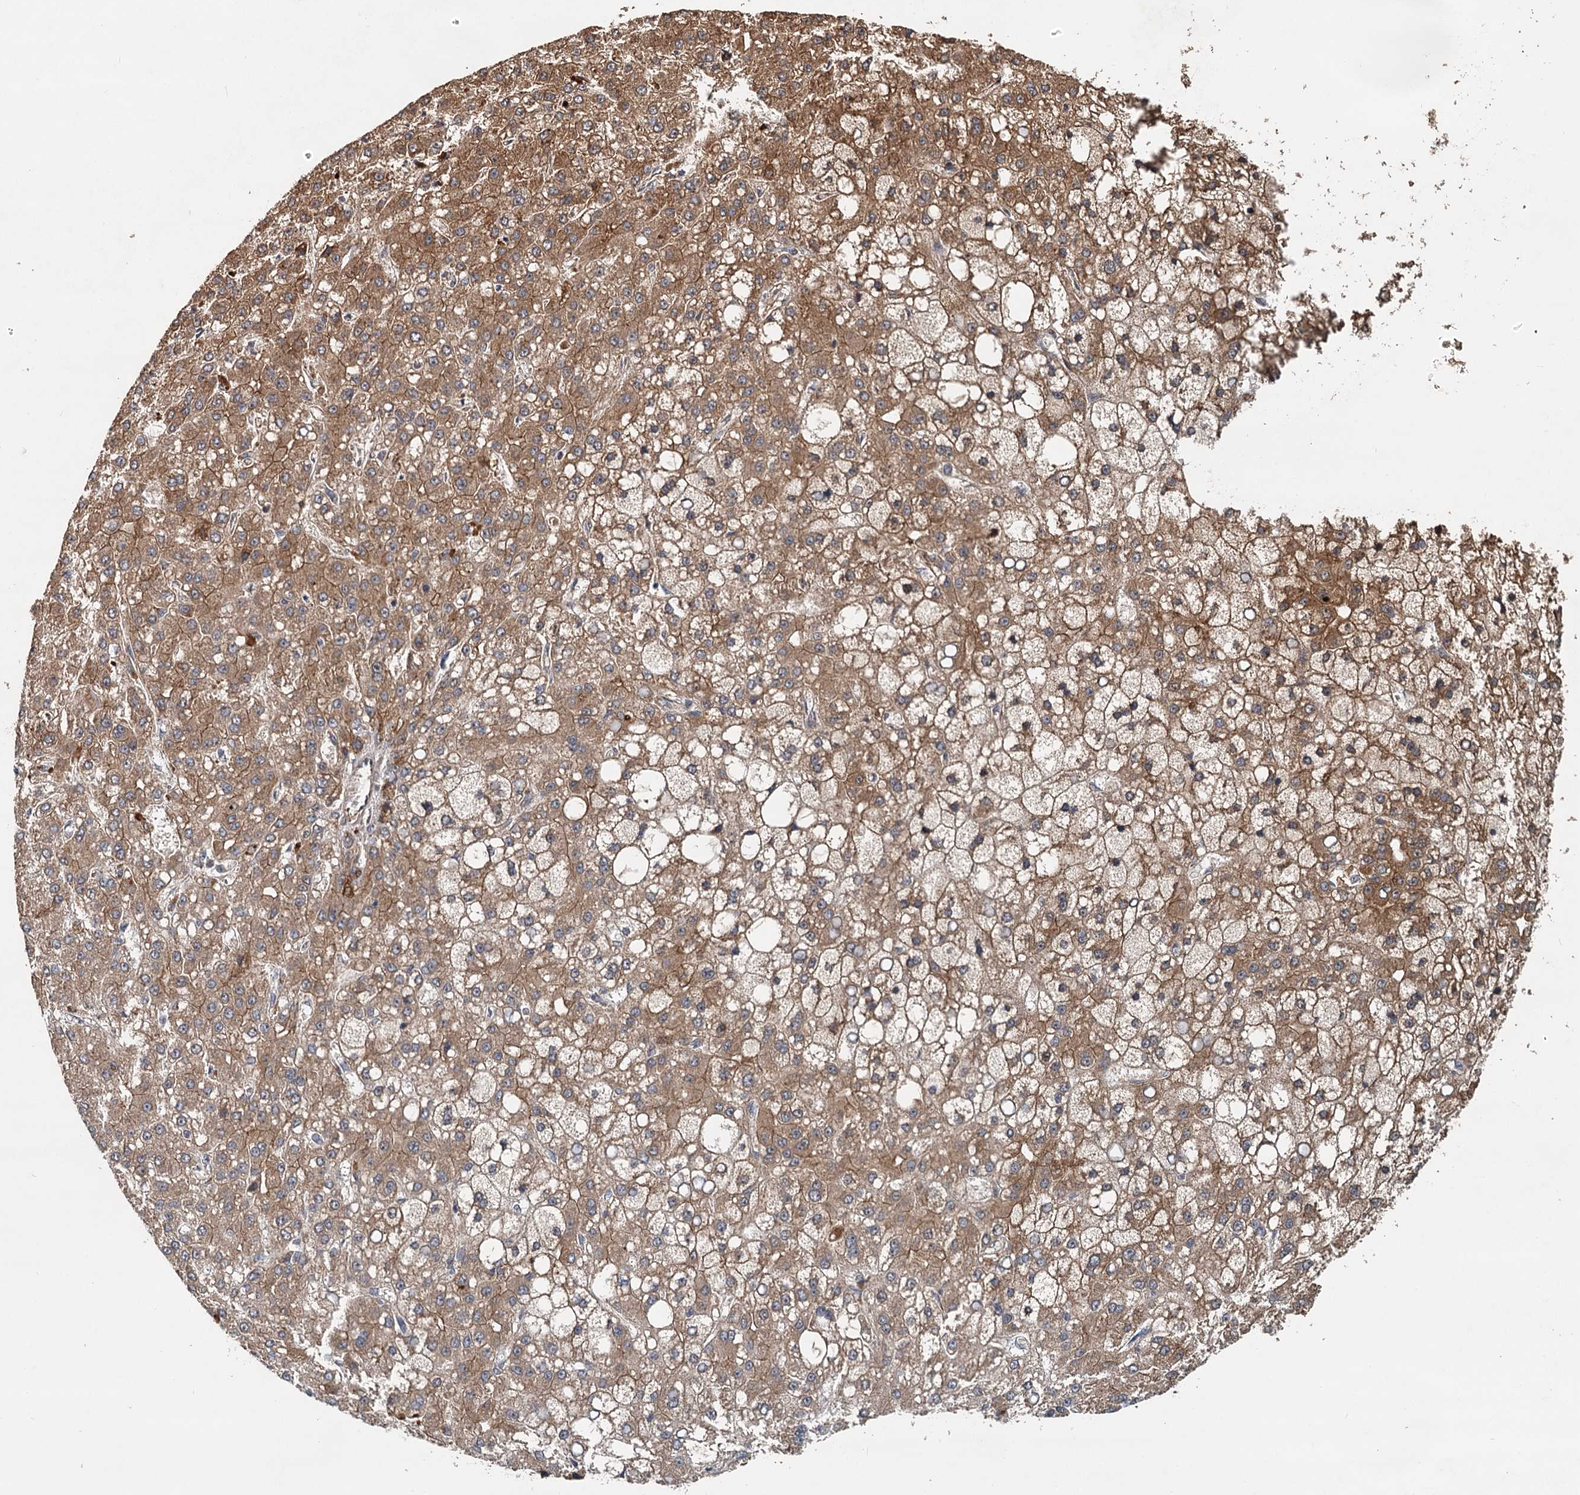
{"staining": {"intensity": "moderate", "quantity": ">75%", "location": "cytoplasmic/membranous"}, "tissue": "liver cancer", "cell_type": "Tumor cells", "image_type": "cancer", "snomed": [{"axis": "morphology", "description": "Carcinoma, Hepatocellular, NOS"}, {"axis": "topography", "description": "Liver"}], "caption": "Liver cancer tissue reveals moderate cytoplasmic/membranous staining in about >75% of tumor cells (DAB IHC, brown staining for protein, blue staining for nuclei).", "gene": "LRRK2", "patient": {"sex": "male", "age": 67}}